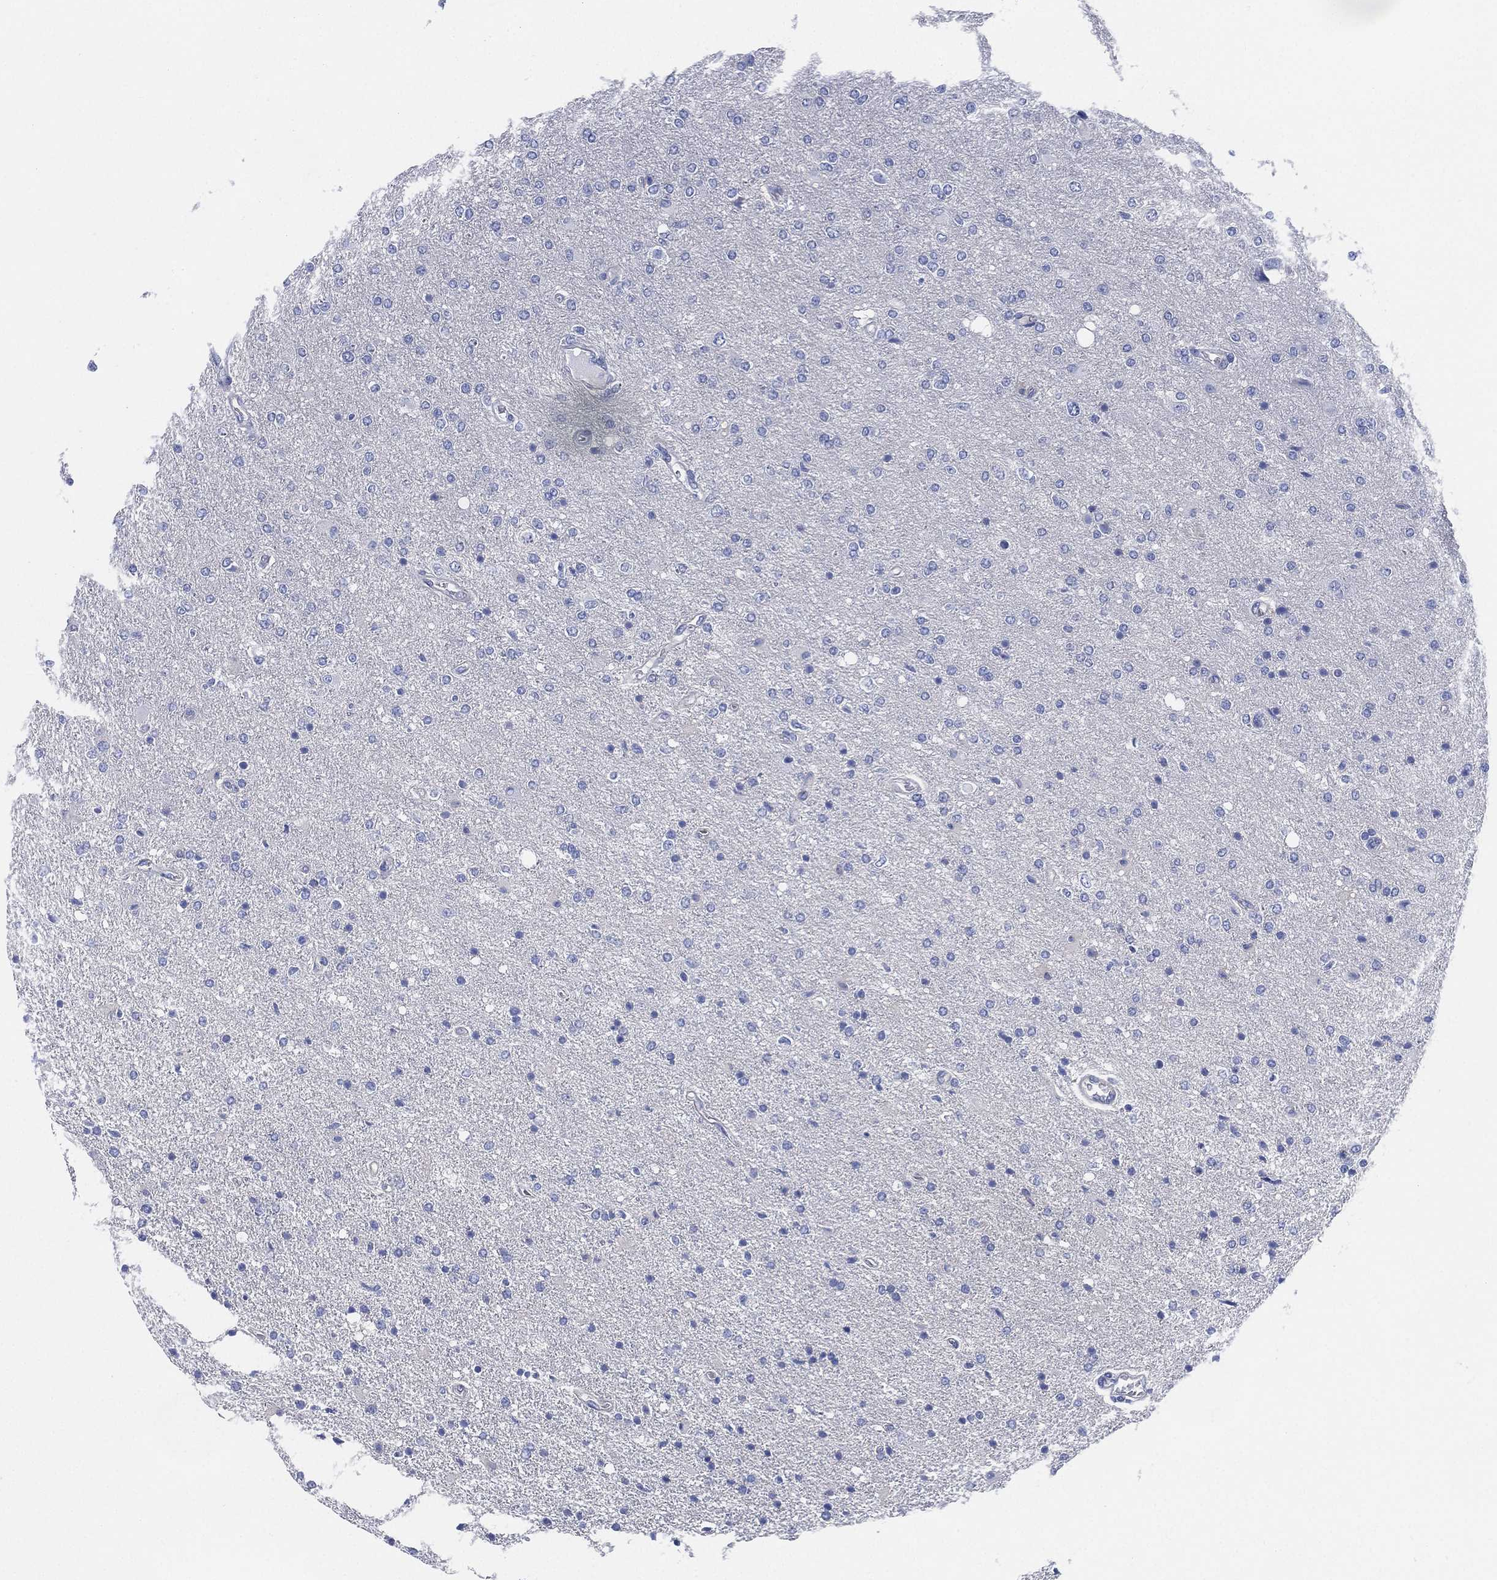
{"staining": {"intensity": "negative", "quantity": "none", "location": "none"}, "tissue": "glioma", "cell_type": "Tumor cells", "image_type": "cancer", "snomed": [{"axis": "morphology", "description": "Glioma, malignant, High grade"}, {"axis": "topography", "description": "Cerebral cortex"}], "caption": "Human high-grade glioma (malignant) stained for a protein using immunohistochemistry (IHC) displays no positivity in tumor cells.", "gene": "CCDC70", "patient": {"sex": "male", "age": 70}}